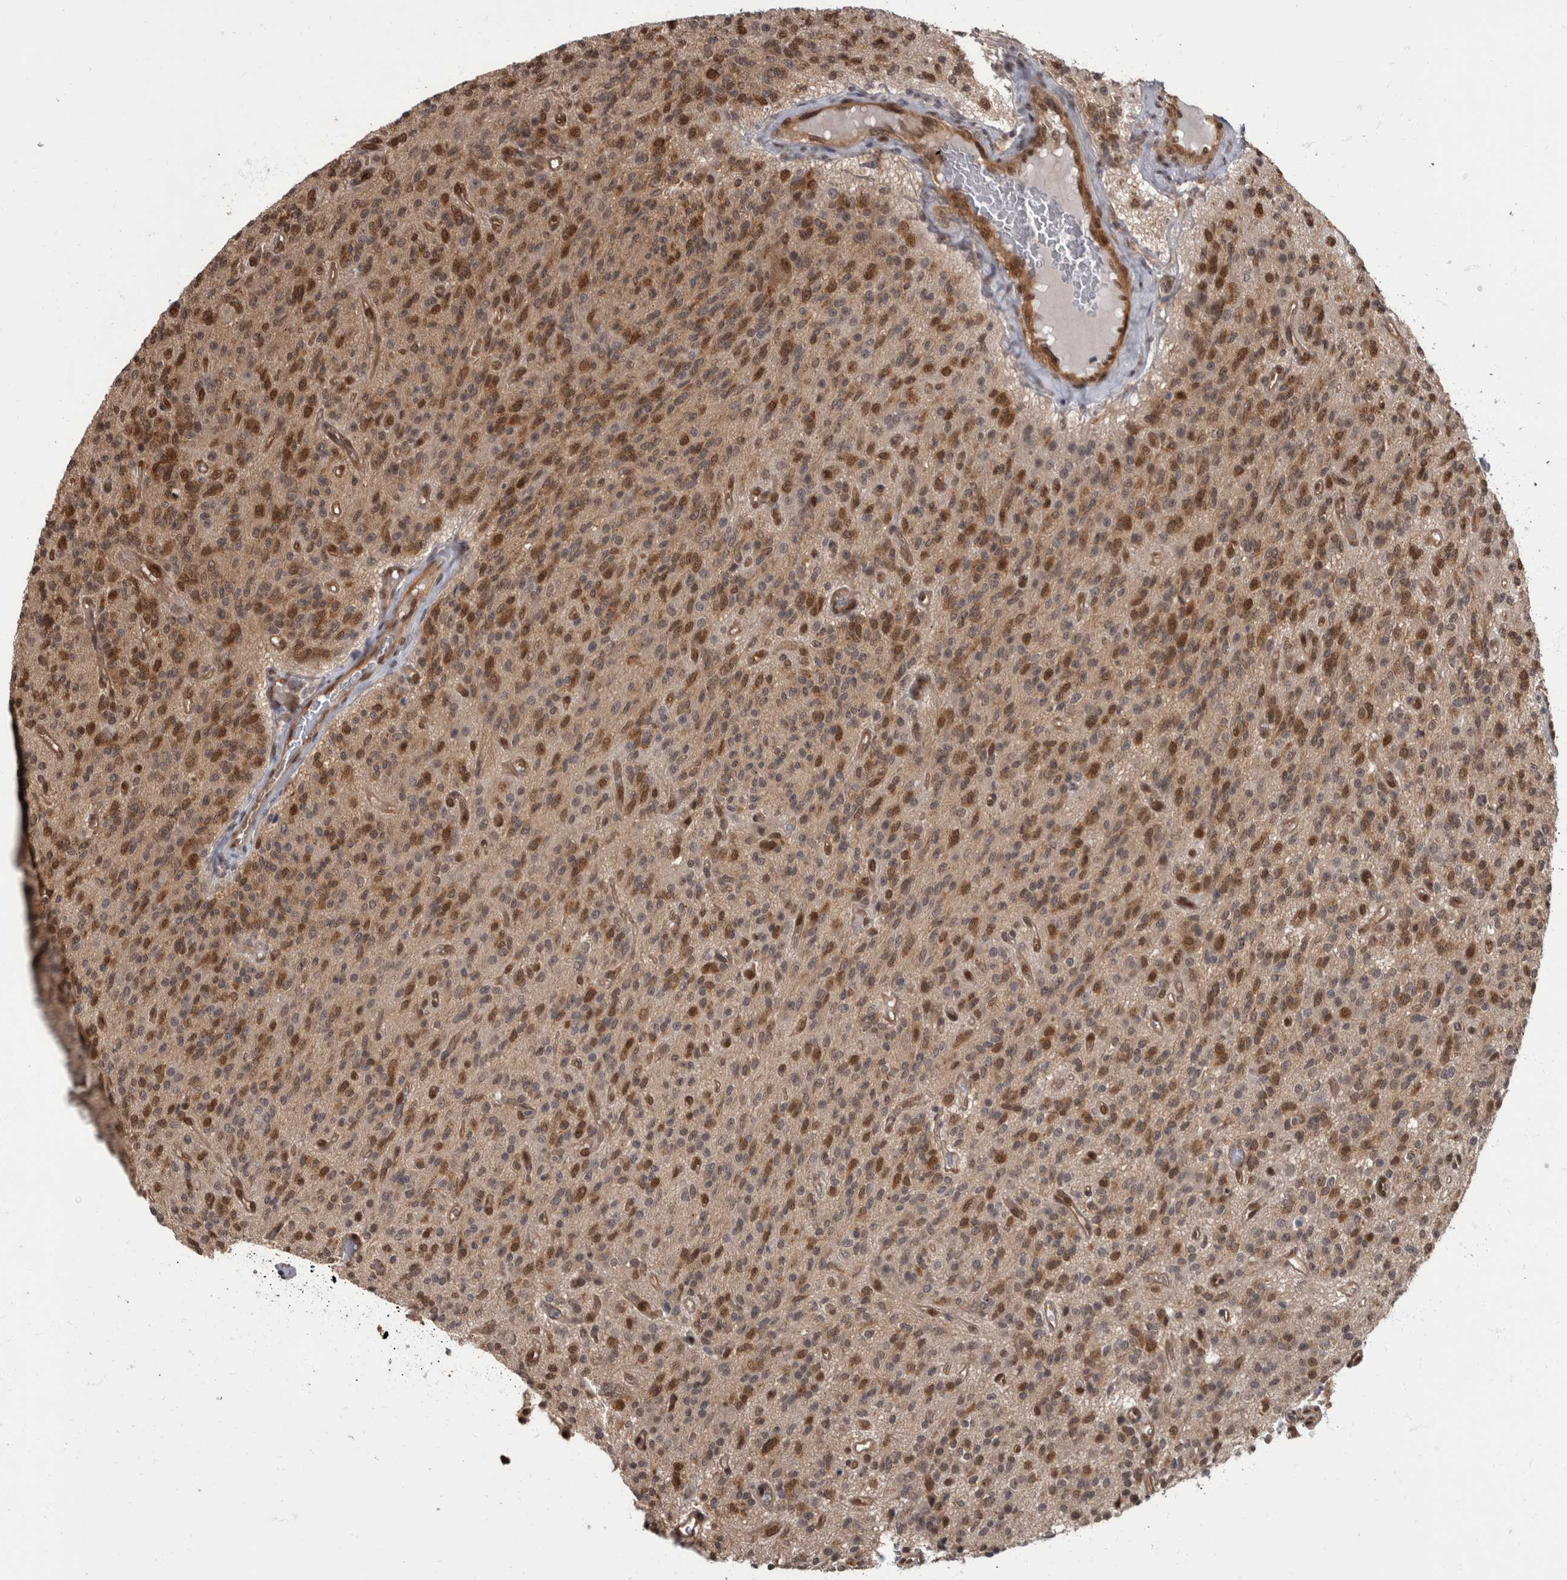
{"staining": {"intensity": "moderate", "quantity": "25%-75%", "location": "nuclear"}, "tissue": "glioma", "cell_type": "Tumor cells", "image_type": "cancer", "snomed": [{"axis": "morphology", "description": "Glioma, malignant, High grade"}, {"axis": "topography", "description": "Brain"}], "caption": "Immunohistochemical staining of human glioma shows medium levels of moderate nuclear protein staining in about 25%-75% of tumor cells. The staining was performed using DAB (3,3'-diaminobenzidine), with brown indicating positive protein expression. Nuclei are stained blue with hematoxylin.", "gene": "AKT3", "patient": {"sex": "male", "age": 34}}